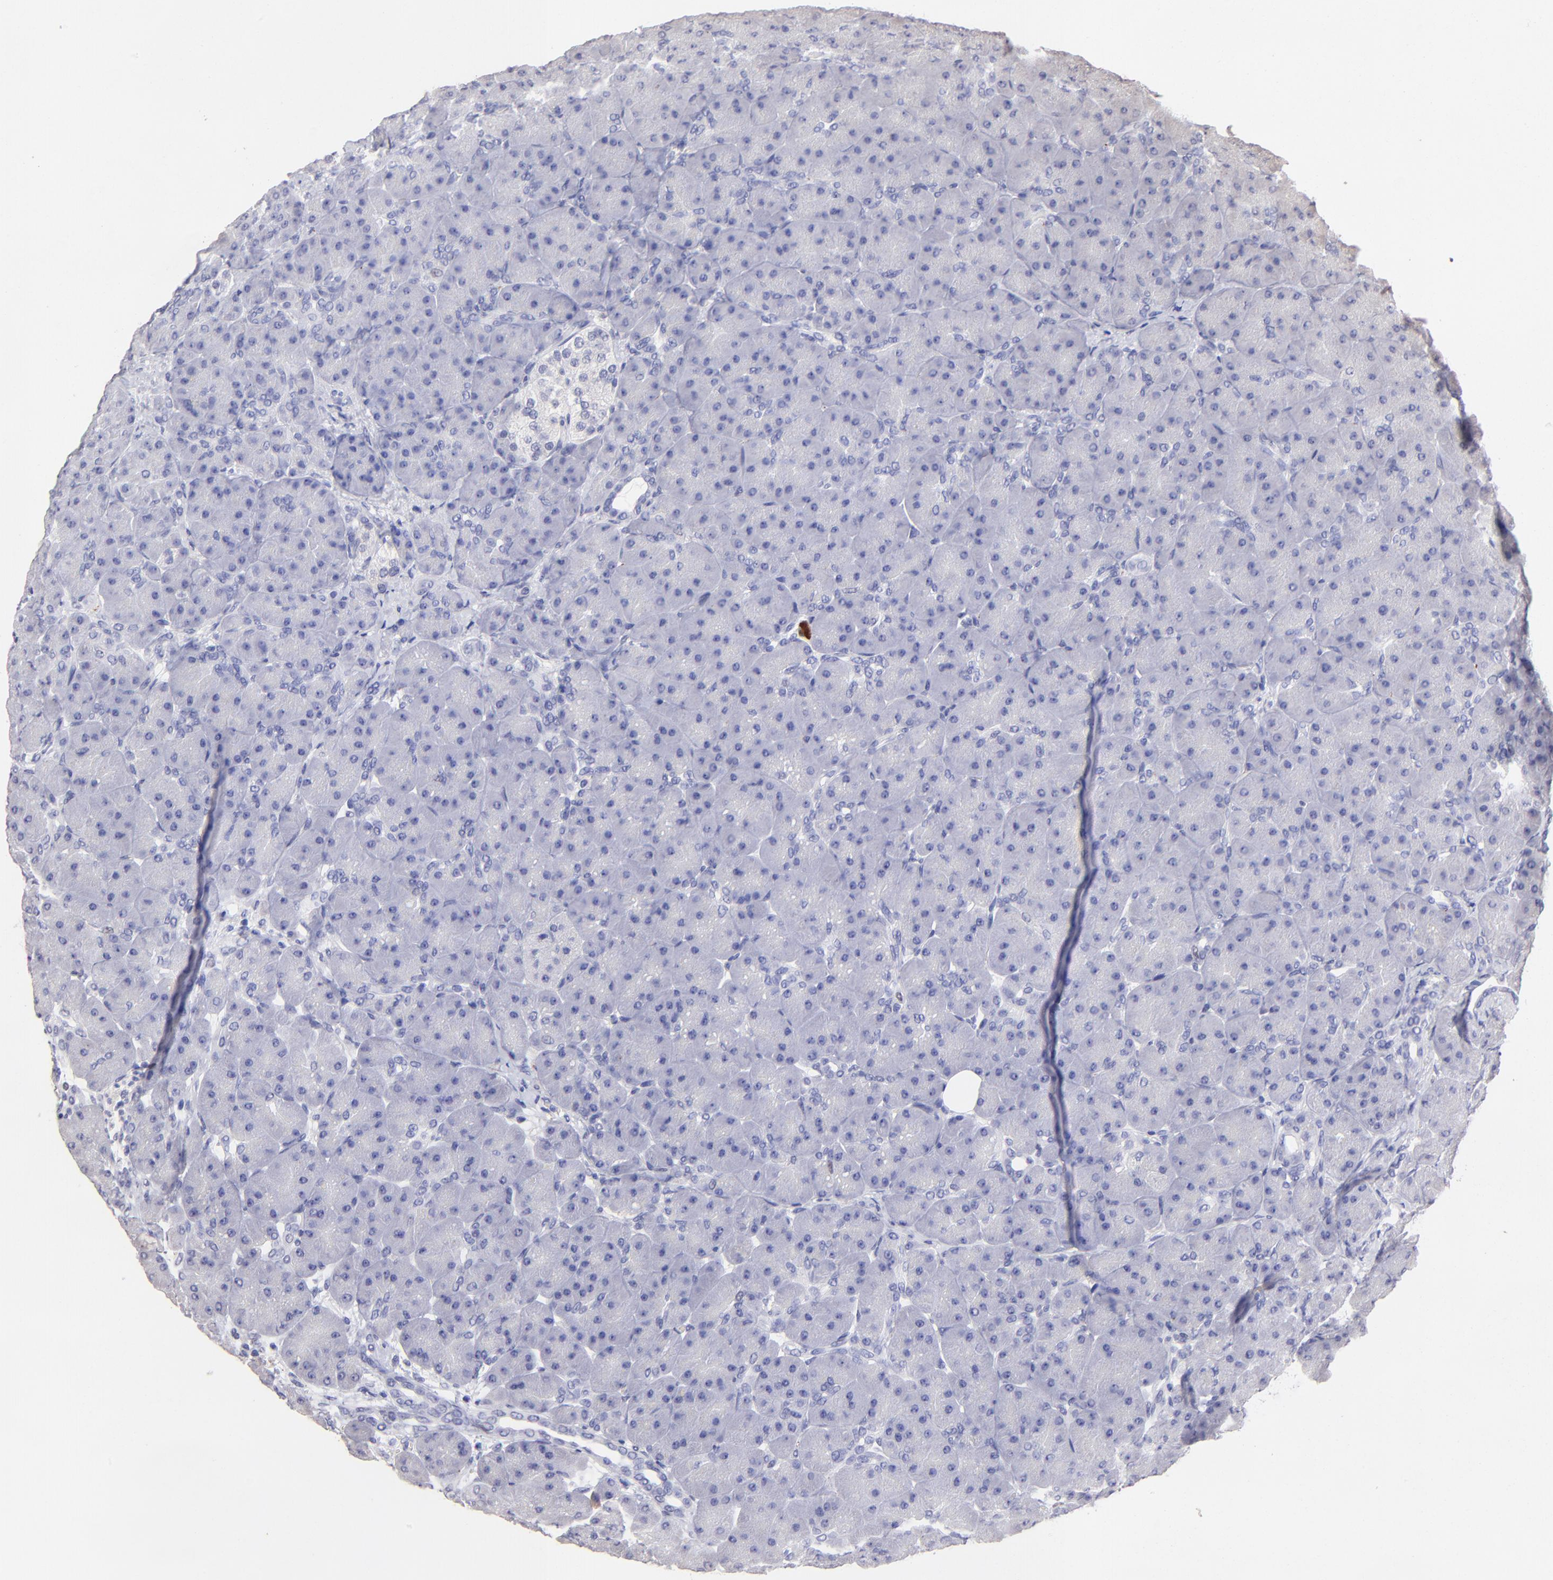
{"staining": {"intensity": "negative", "quantity": "none", "location": "none"}, "tissue": "pancreas", "cell_type": "Exocrine glandular cells", "image_type": "normal", "snomed": [{"axis": "morphology", "description": "Normal tissue, NOS"}, {"axis": "topography", "description": "Pancreas"}], "caption": "IHC histopathology image of benign human pancreas stained for a protein (brown), which demonstrates no staining in exocrine glandular cells. (Stains: DAB immunohistochemistry with hematoxylin counter stain, Microscopy: brightfield microscopy at high magnification).", "gene": "DNMT1", "patient": {"sex": "male", "age": 66}}